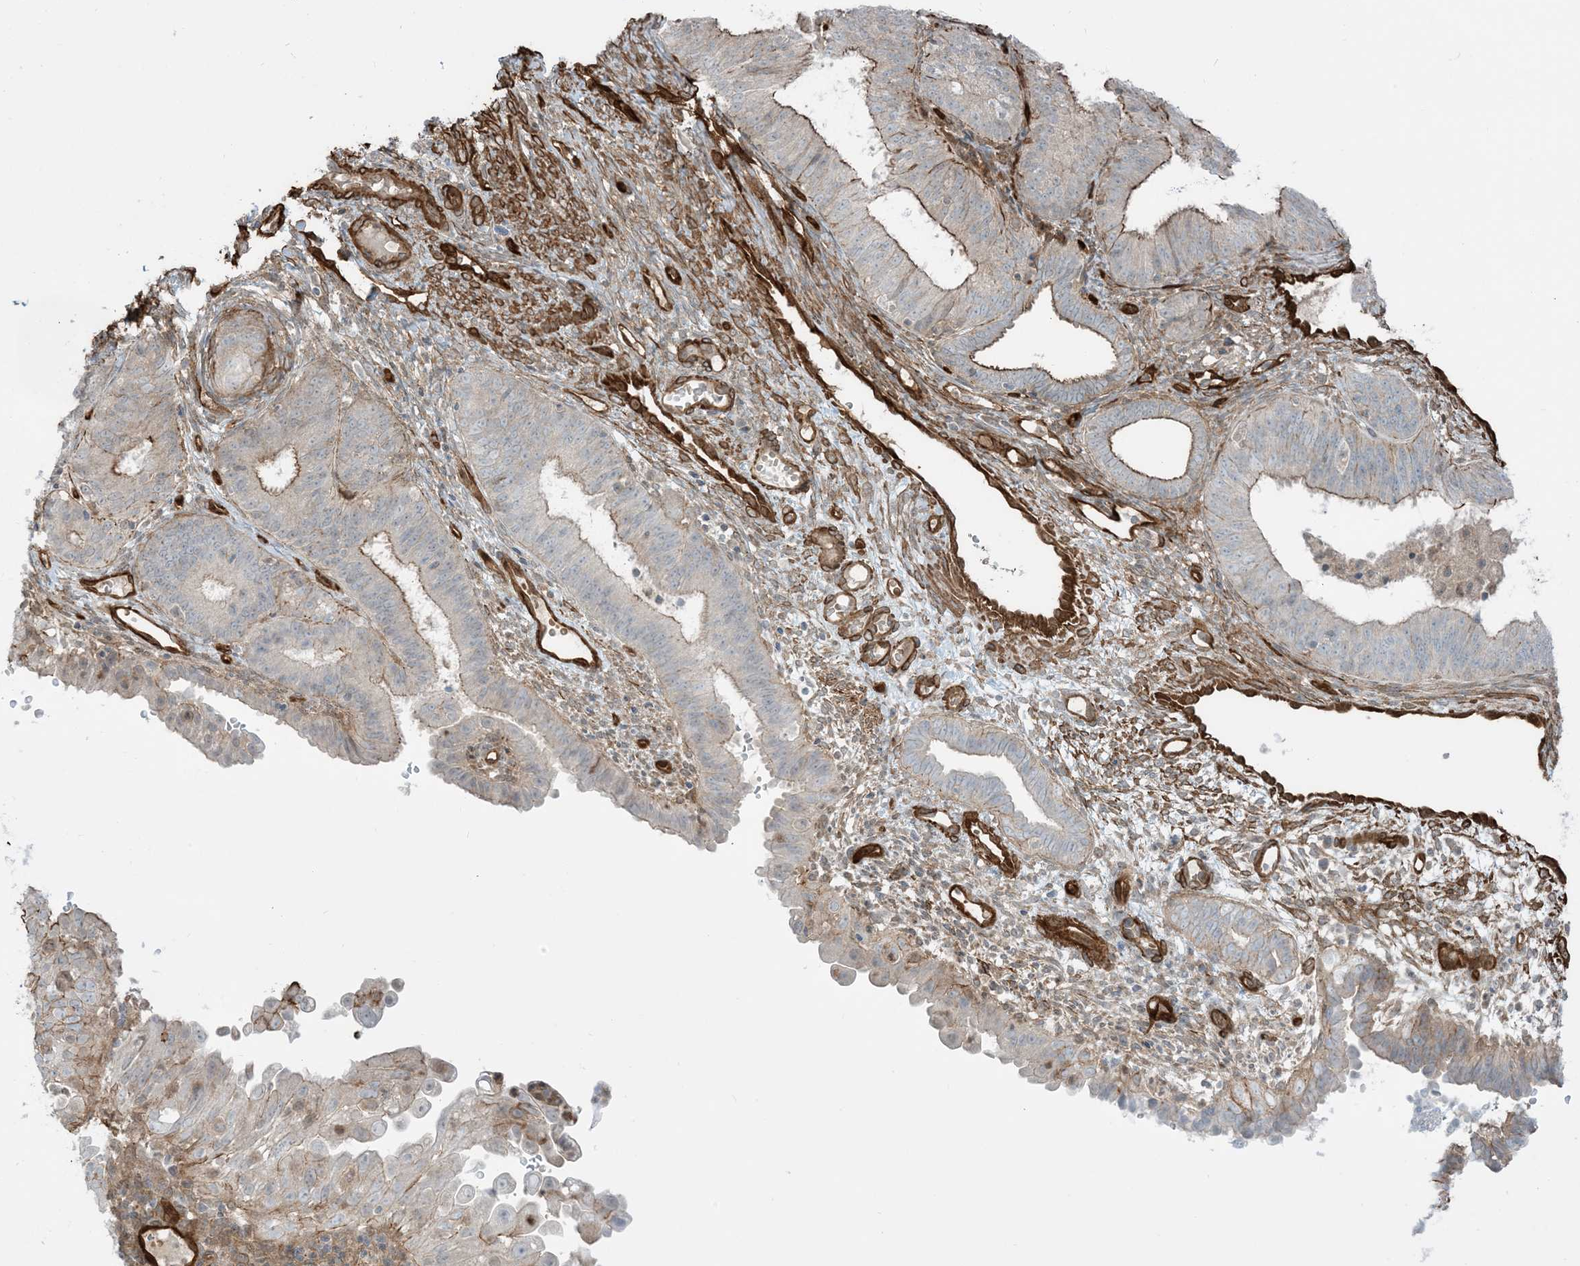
{"staining": {"intensity": "strong", "quantity": "25%-75%", "location": "cytoplasmic/membranous"}, "tissue": "endometrial cancer", "cell_type": "Tumor cells", "image_type": "cancer", "snomed": [{"axis": "morphology", "description": "Adenocarcinoma, NOS"}, {"axis": "topography", "description": "Endometrium"}], "caption": "A high-resolution micrograph shows immunohistochemistry (IHC) staining of endometrial cancer (adenocarcinoma), which exhibits strong cytoplasmic/membranous positivity in about 25%-75% of tumor cells.", "gene": "PPM1F", "patient": {"sex": "female", "age": 51}}